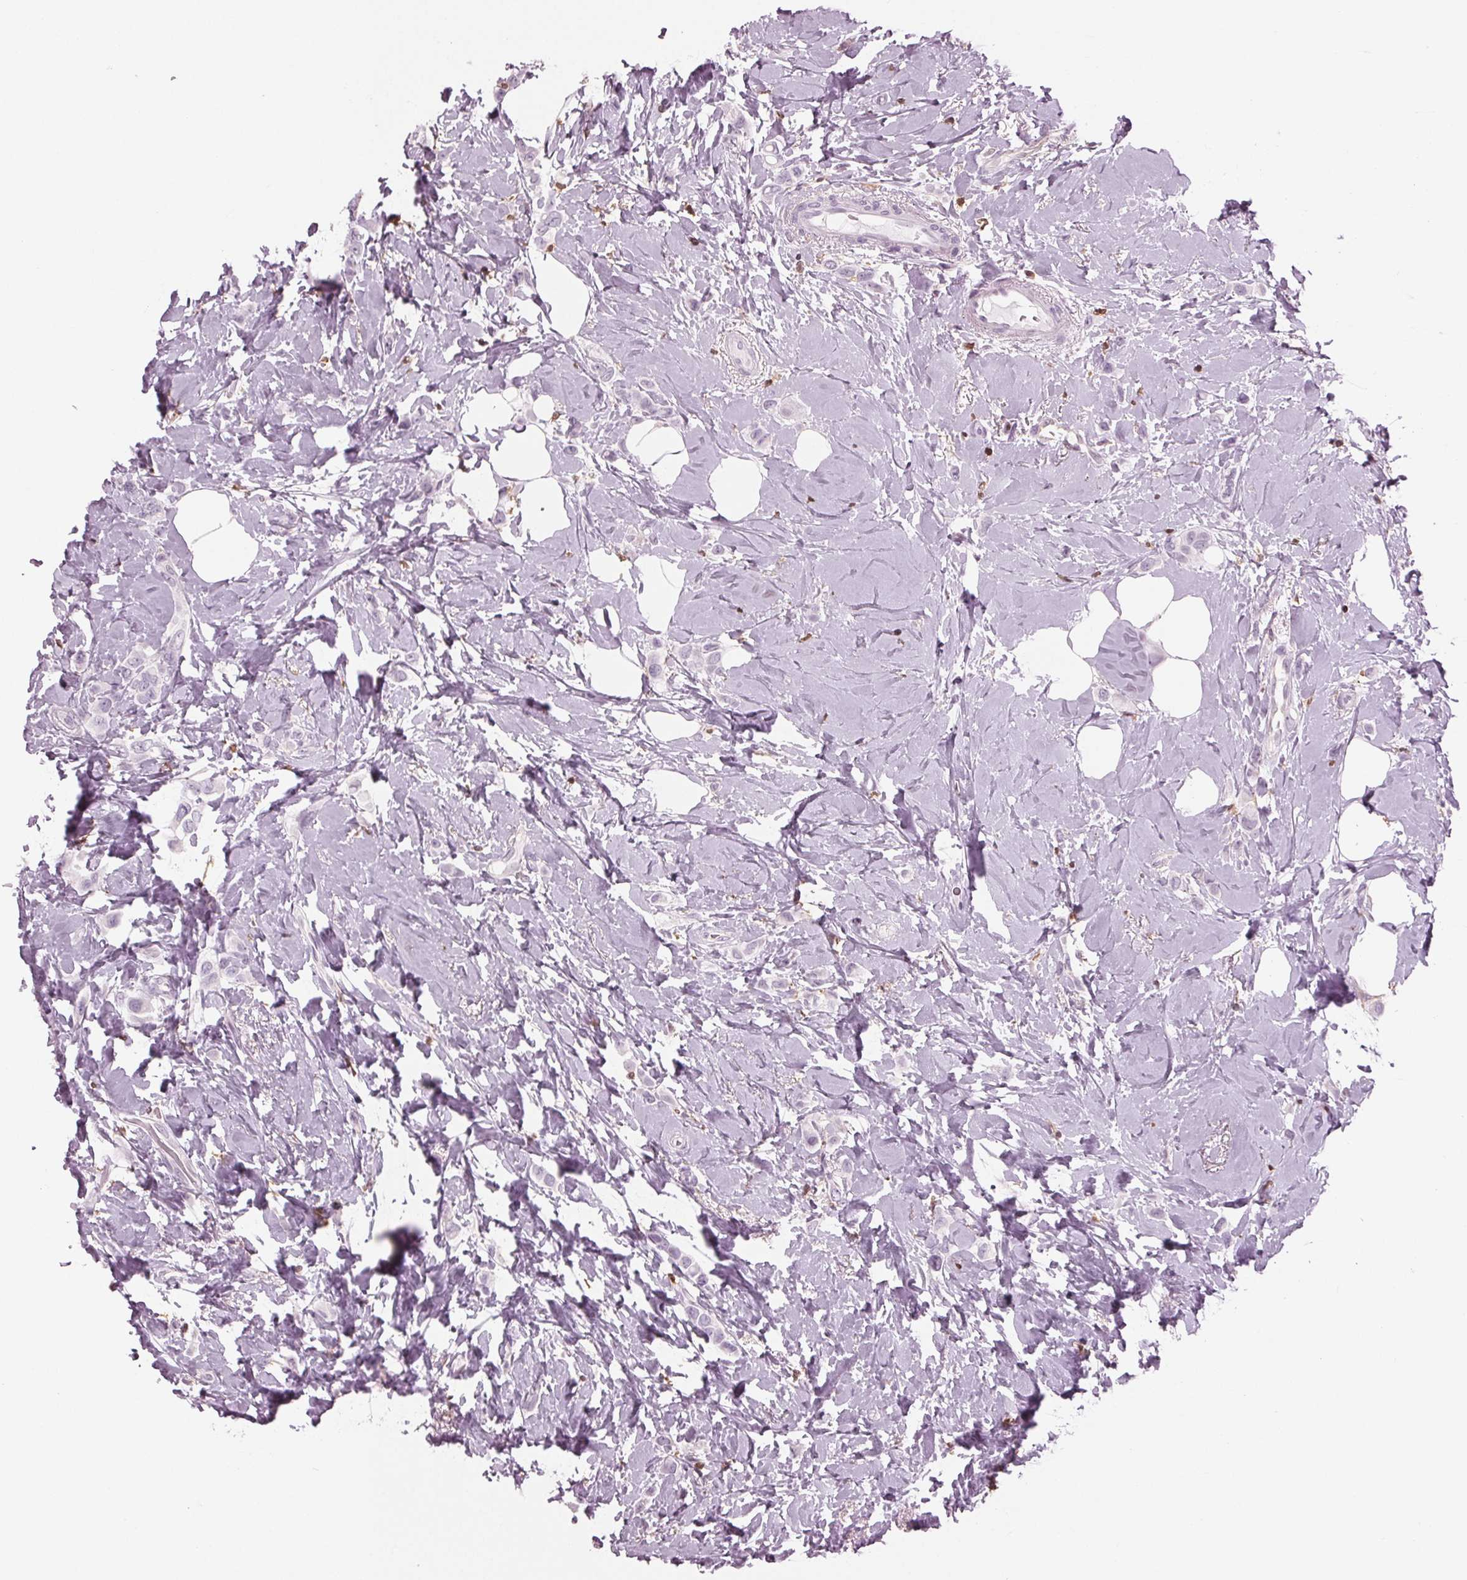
{"staining": {"intensity": "negative", "quantity": "none", "location": "none"}, "tissue": "breast cancer", "cell_type": "Tumor cells", "image_type": "cancer", "snomed": [{"axis": "morphology", "description": "Lobular carcinoma"}, {"axis": "topography", "description": "Breast"}], "caption": "A micrograph of lobular carcinoma (breast) stained for a protein demonstrates no brown staining in tumor cells.", "gene": "BTLA", "patient": {"sex": "female", "age": 66}}